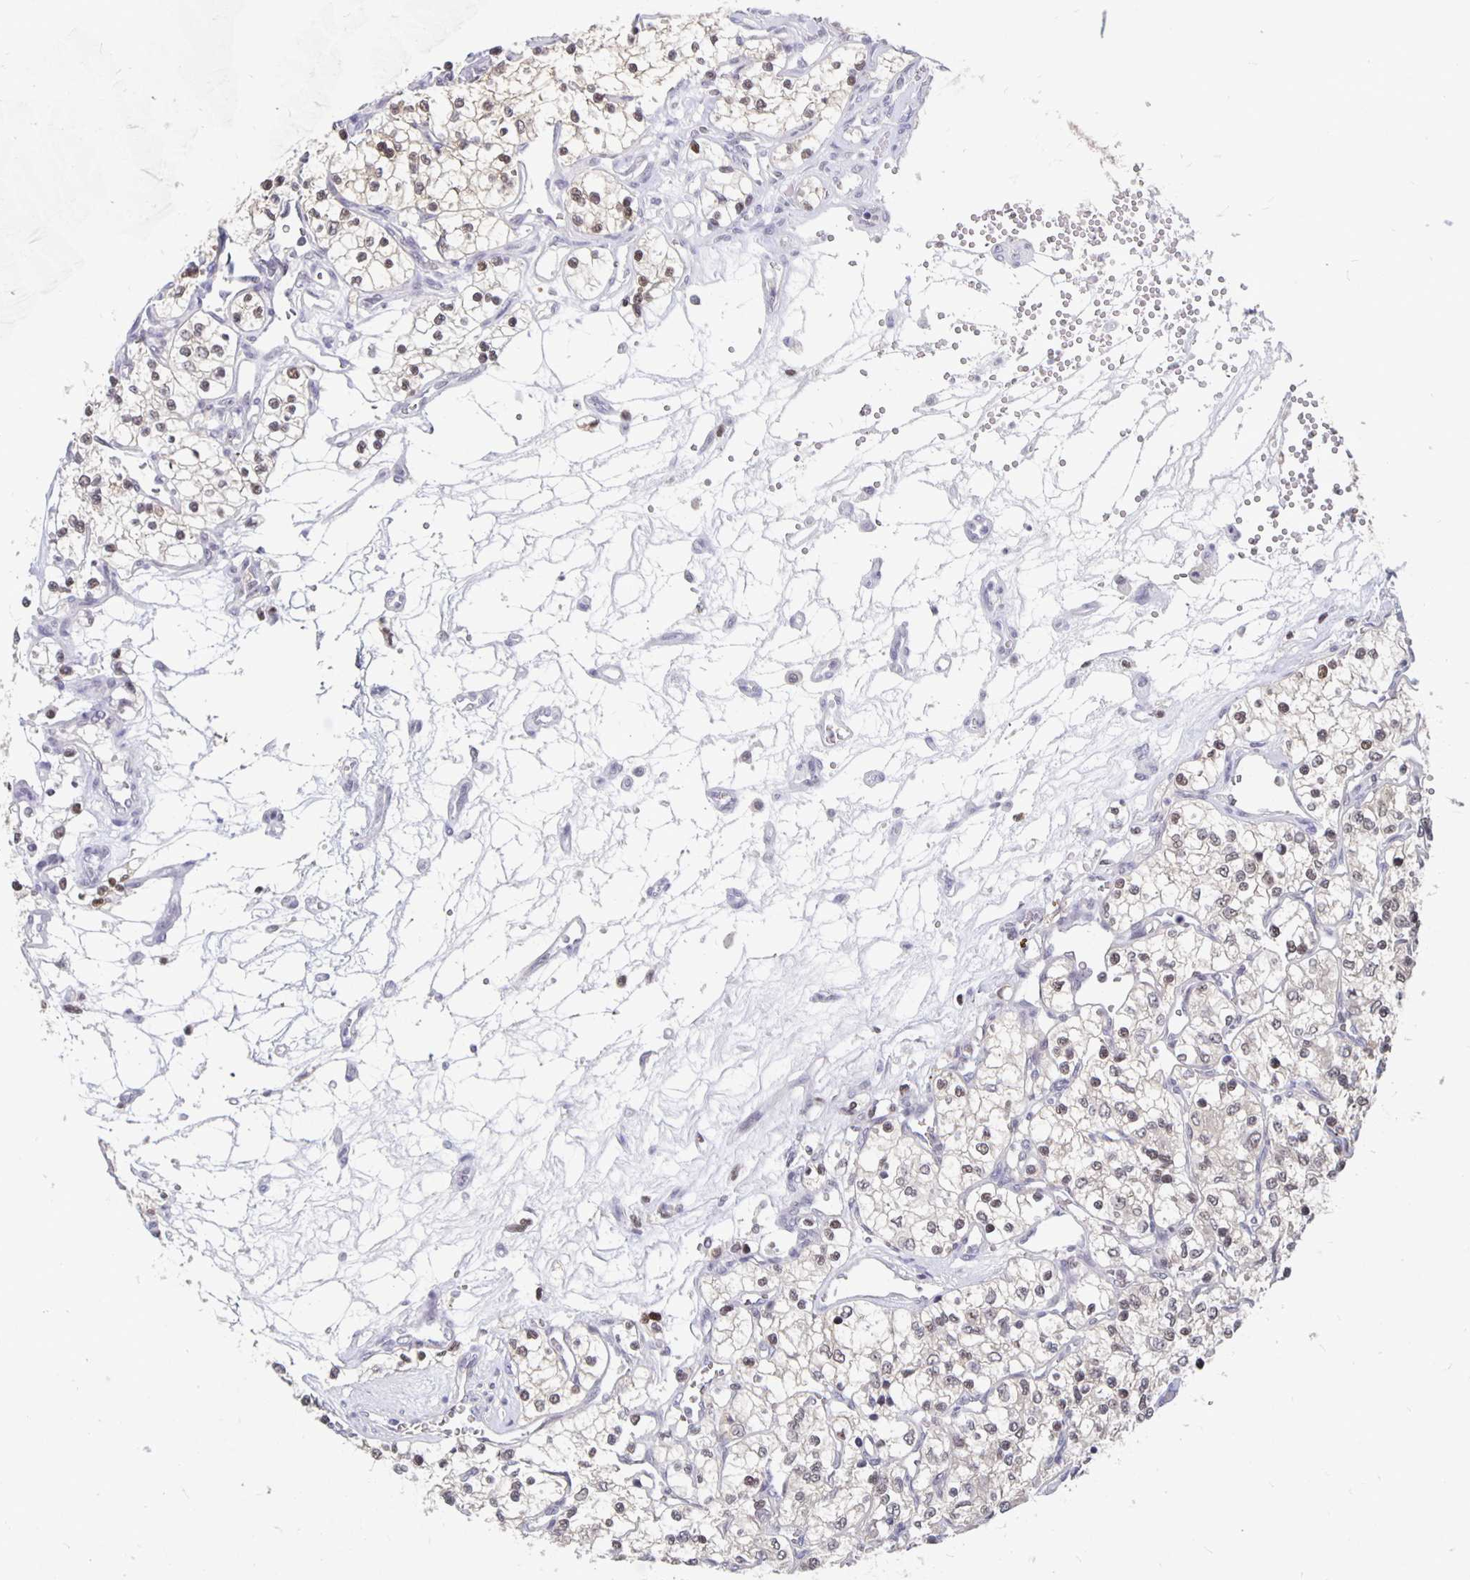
{"staining": {"intensity": "weak", "quantity": "<25%", "location": "nuclear"}, "tissue": "renal cancer", "cell_type": "Tumor cells", "image_type": "cancer", "snomed": [{"axis": "morphology", "description": "Adenocarcinoma, NOS"}, {"axis": "topography", "description": "Kidney"}], "caption": "Immunohistochemistry (IHC) micrograph of renal cancer stained for a protein (brown), which shows no staining in tumor cells.", "gene": "ZNF691", "patient": {"sex": "female", "age": 69}}